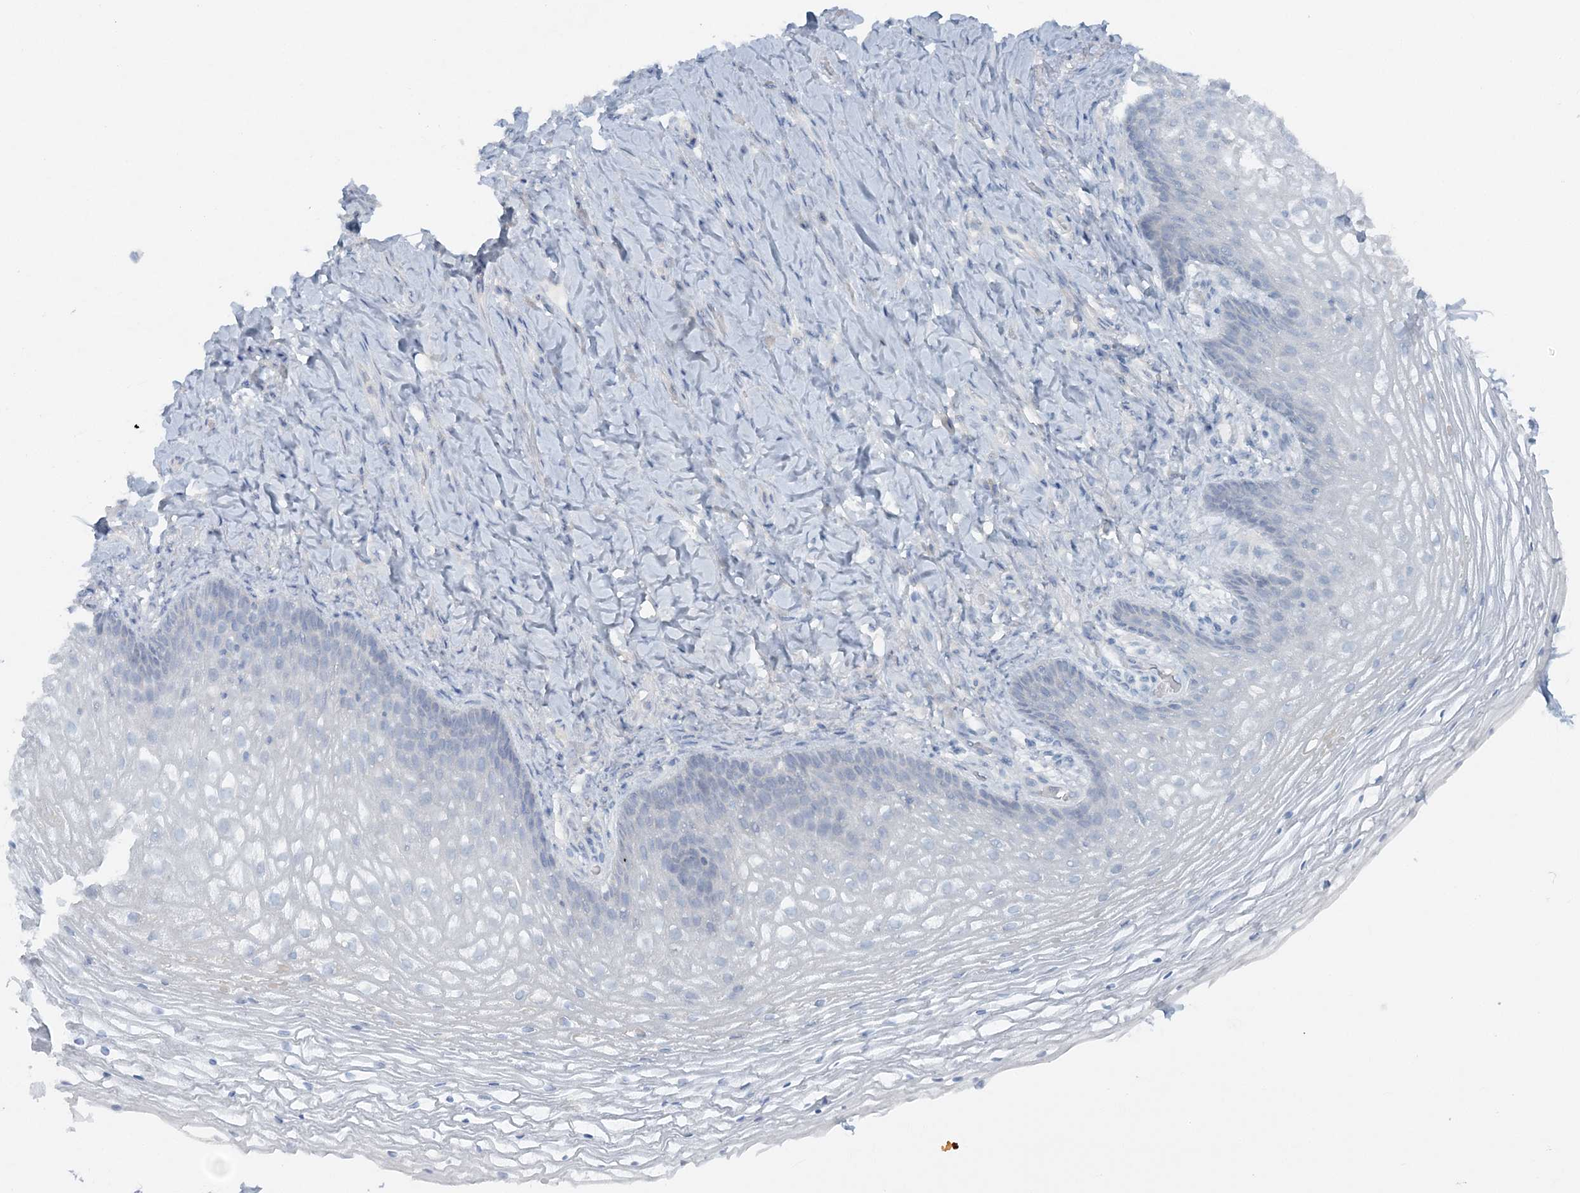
{"staining": {"intensity": "negative", "quantity": "none", "location": "none"}, "tissue": "vagina", "cell_type": "Squamous epithelial cells", "image_type": "normal", "snomed": [{"axis": "morphology", "description": "Normal tissue, NOS"}, {"axis": "topography", "description": "Vagina"}], "caption": "A photomicrograph of vagina stained for a protein reveals no brown staining in squamous epithelial cells.", "gene": "ATP11A", "patient": {"sex": "female", "age": 60}}